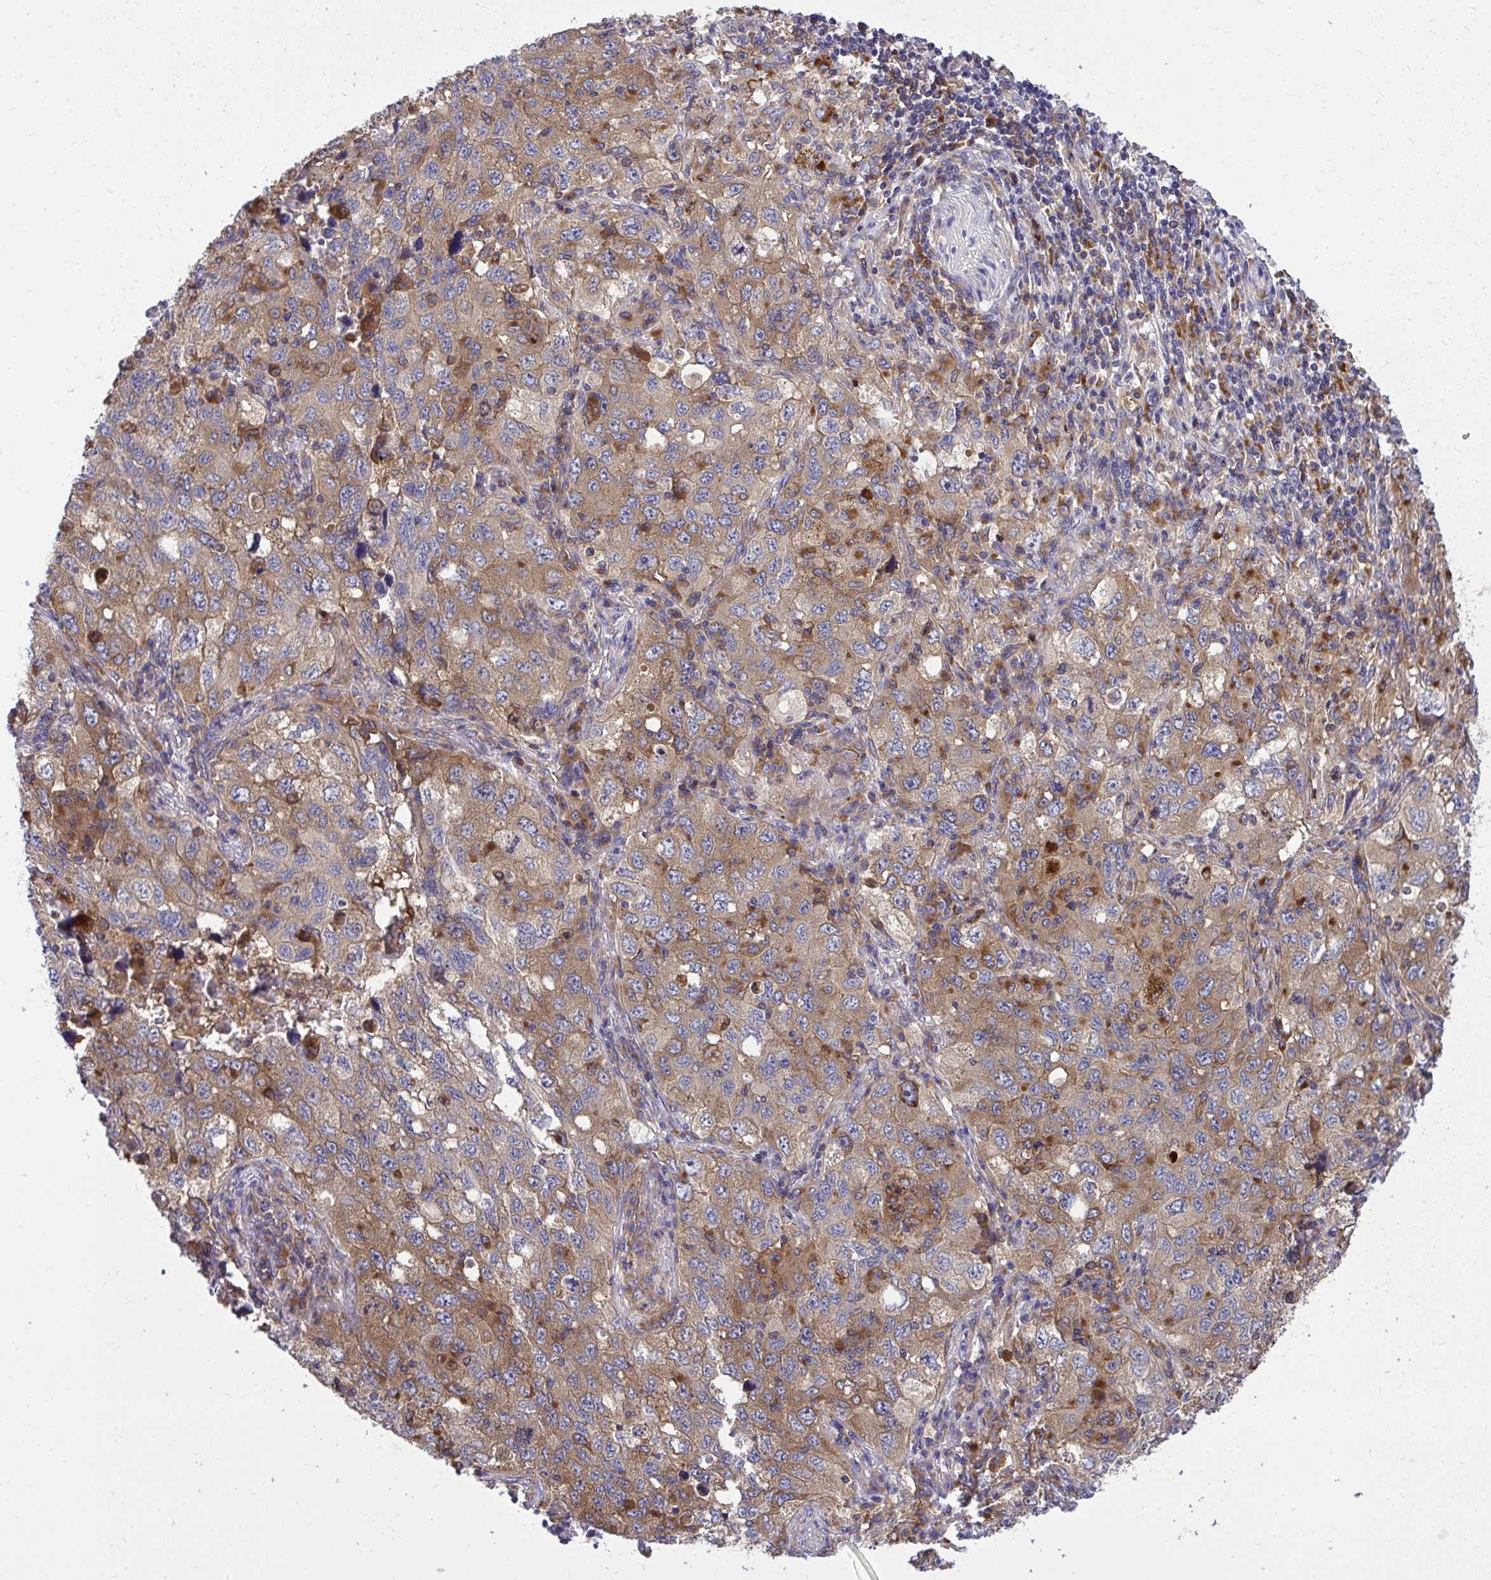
{"staining": {"intensity": "weak", "quantity": "25%-75%", "location": "cytoplasmic/membranous"}, "tissue": "lung cancer", "cell_type": "Tumor cells", "image_type": "cancer", "snomed": [{"axis": "morphology", "description": "Adenocarcinoma, NOS"}, {"axis": "topography", "description": "Lung"}], "caption": "This histopathology image displays IHC staining of lung adenocarcinoma, with low weak cytoplasmic/membranous expression in approximately 25%-75% of tumor cells.", "gene": "PAIP2", "patient": {"sex": "female", "age": 57}}